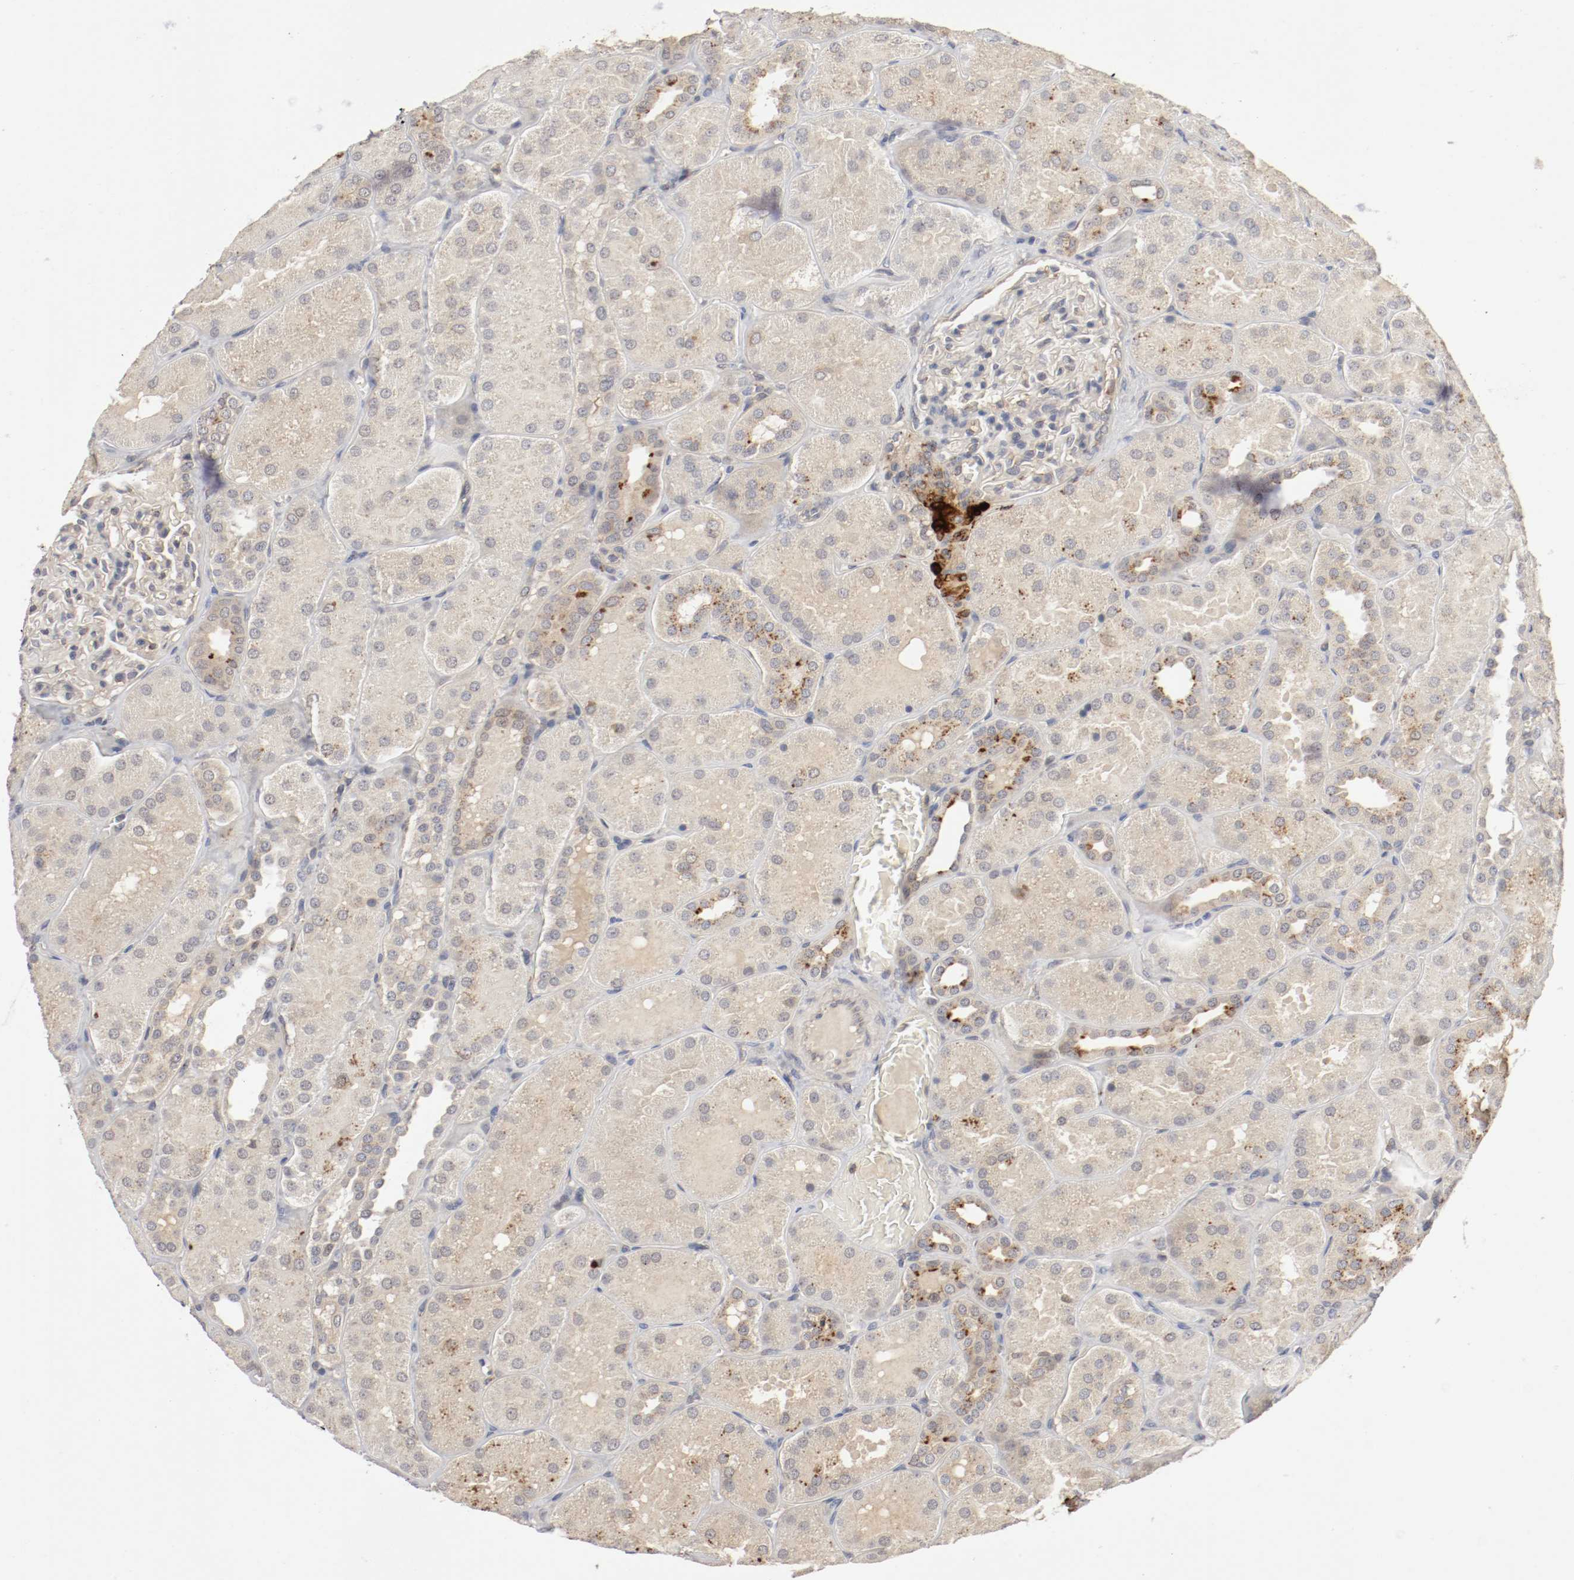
{"staining": {"intensity": "negative", "quantity": "none", "location": "none"}, "tissue": "kidney", "cell_type": "Cells in glomeruli", "image_type": "normal", "snomed": [{"axis": "morphology", "description": "Normal tissue, NOS"}, {"axis": "topography", "description": "Kidney"}], "caption": "DAB (3,3'-diaminobenzidine) immunohistochemical staining of normal human kidney shows no significant positivity in cells in glomeruli. (DAB immunohistochemistry visualized using brightfield microscopy, high magnification).", "gene": "REN", "patient": {"sex": "male", "age": 28}}